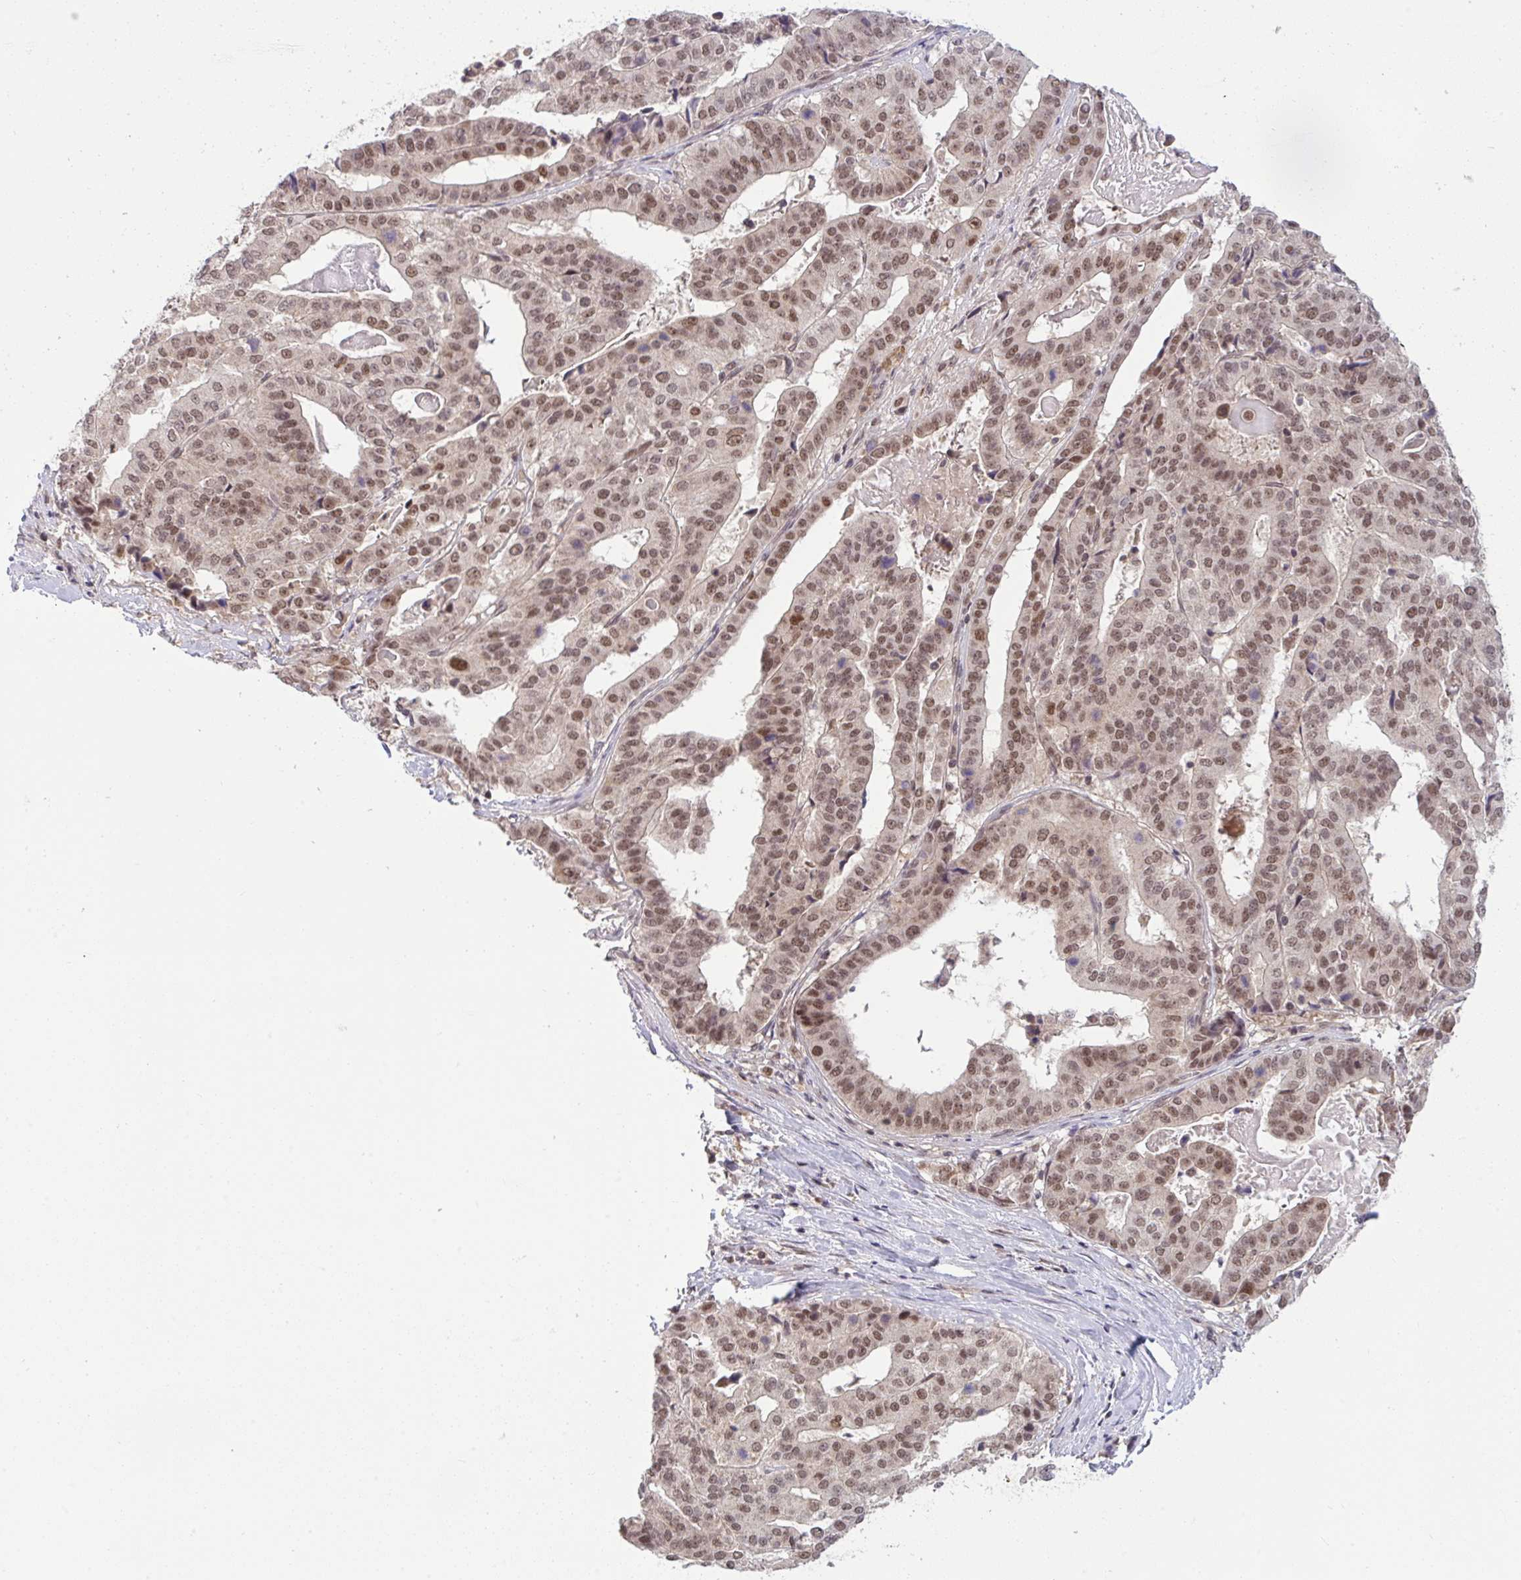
{"staining": {"intensity": "moderate", "quantity": ">75%", "location": "nuclear"}, "tissue": "stomach cancer", "cell_type": "Tumor cells", "image_type": "cancer", "snomed": [{"axis": "morphology", "description": "Adenocarcinoma, NOS"}, {"axis": "topography", "description": "Stomach"}], "caption": "Immunohistochemistry photomicrograph of neoplastic tissue: stomach cancer (adenocarcinoma) stained using IHC demonstrates medium levels of moderate protein expression localized specifically in the nuclear of tumor cells, appearing as a nuclear brown color.", "gene": "KLF2", "patient": {"sex": "male", "age": 48}}